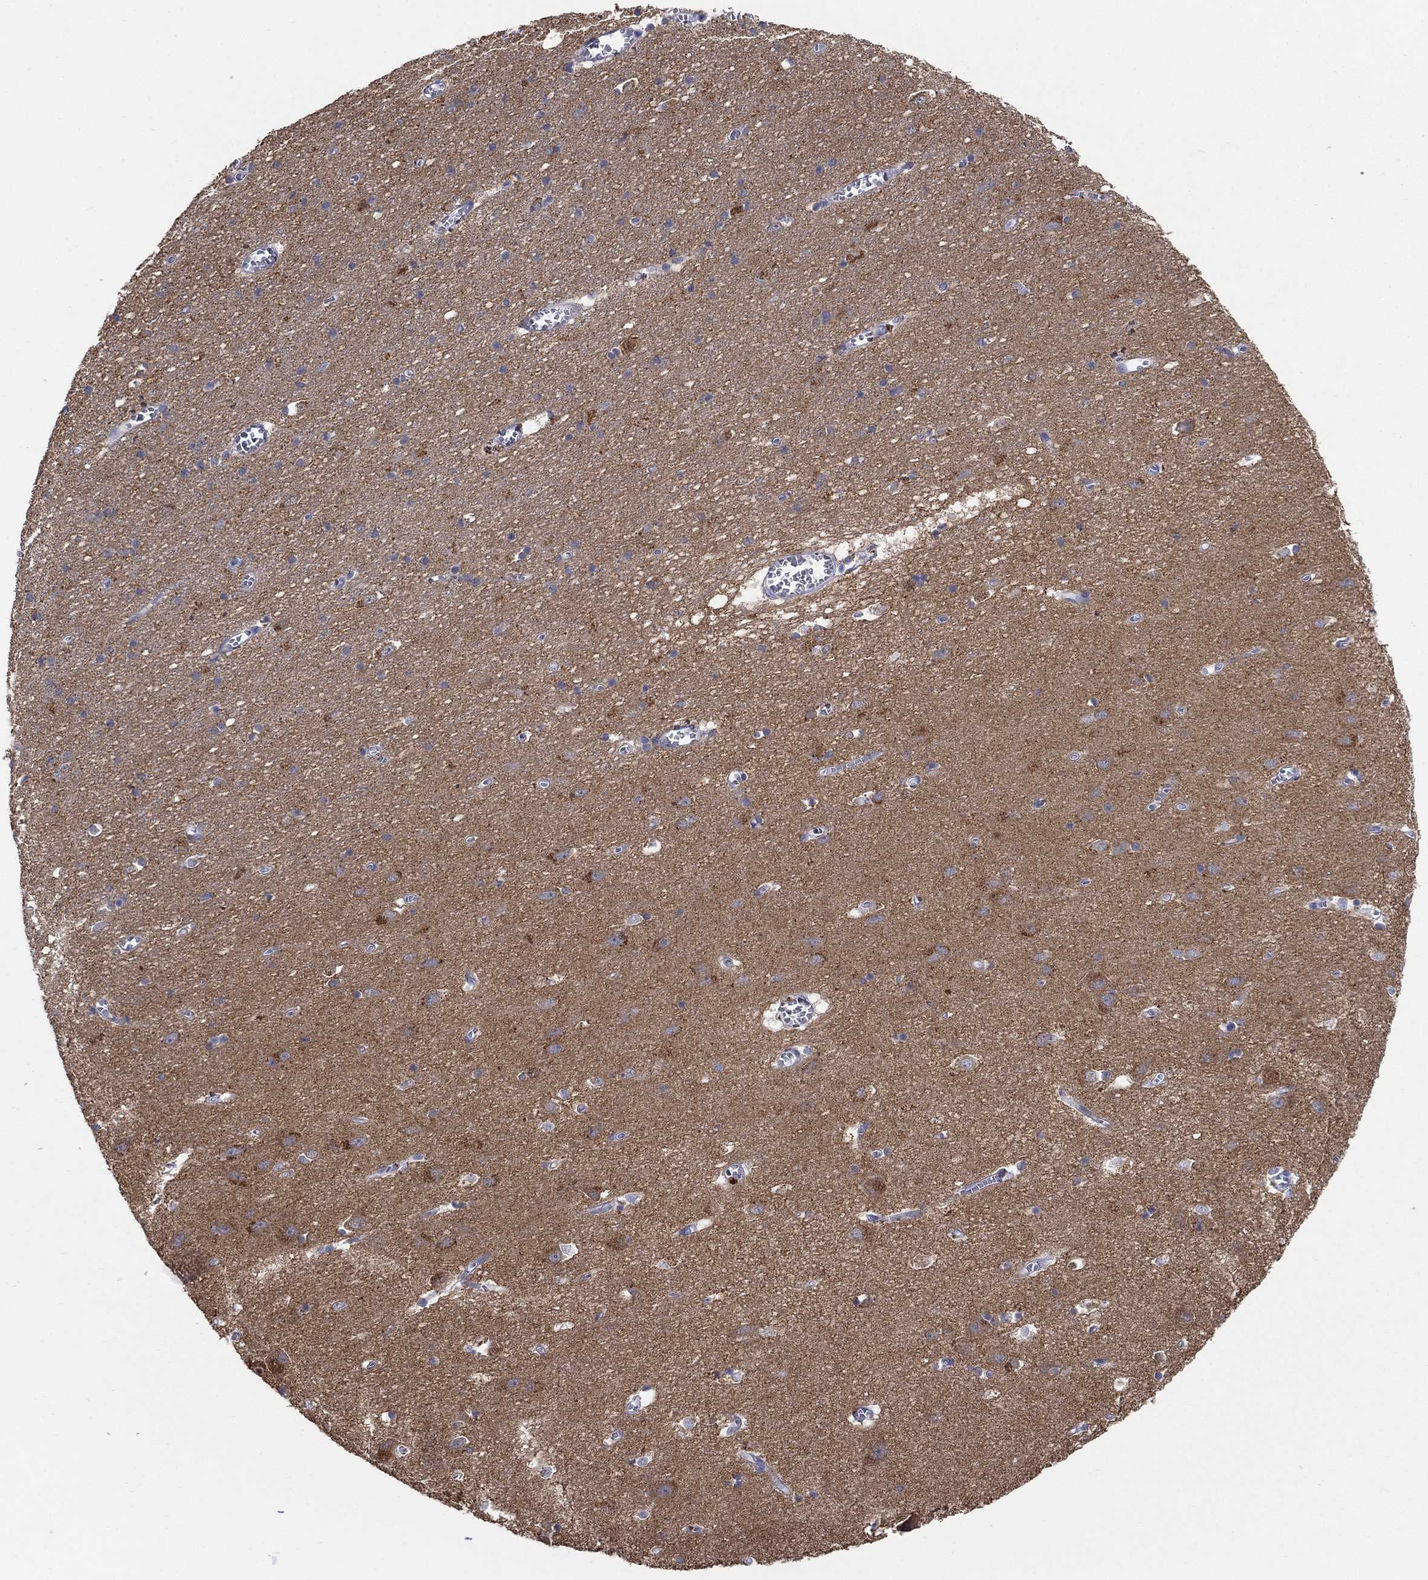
{"staining": {"intensity": "negative", "quantity": "none", "location": "none"}, "tissue": "cerebral cortex", "cell_type": "Endothelial cells", "image_type": "normal", "snomed": [{"axis": "morphology", "description": "Normal tissue, NOS"}, {"axis": "topography", "description": "Cerebral cortex"}], "caption": "IHC photomicrograph of benign cerebral cortex: cerebral cortex stained with DAB (3,3'-diaminobenzidine) exhibits no significant protein positivity in endothelial cells.", "gene": "ATP6V1G2", "patient": {"sex": "male", "age": 70}}